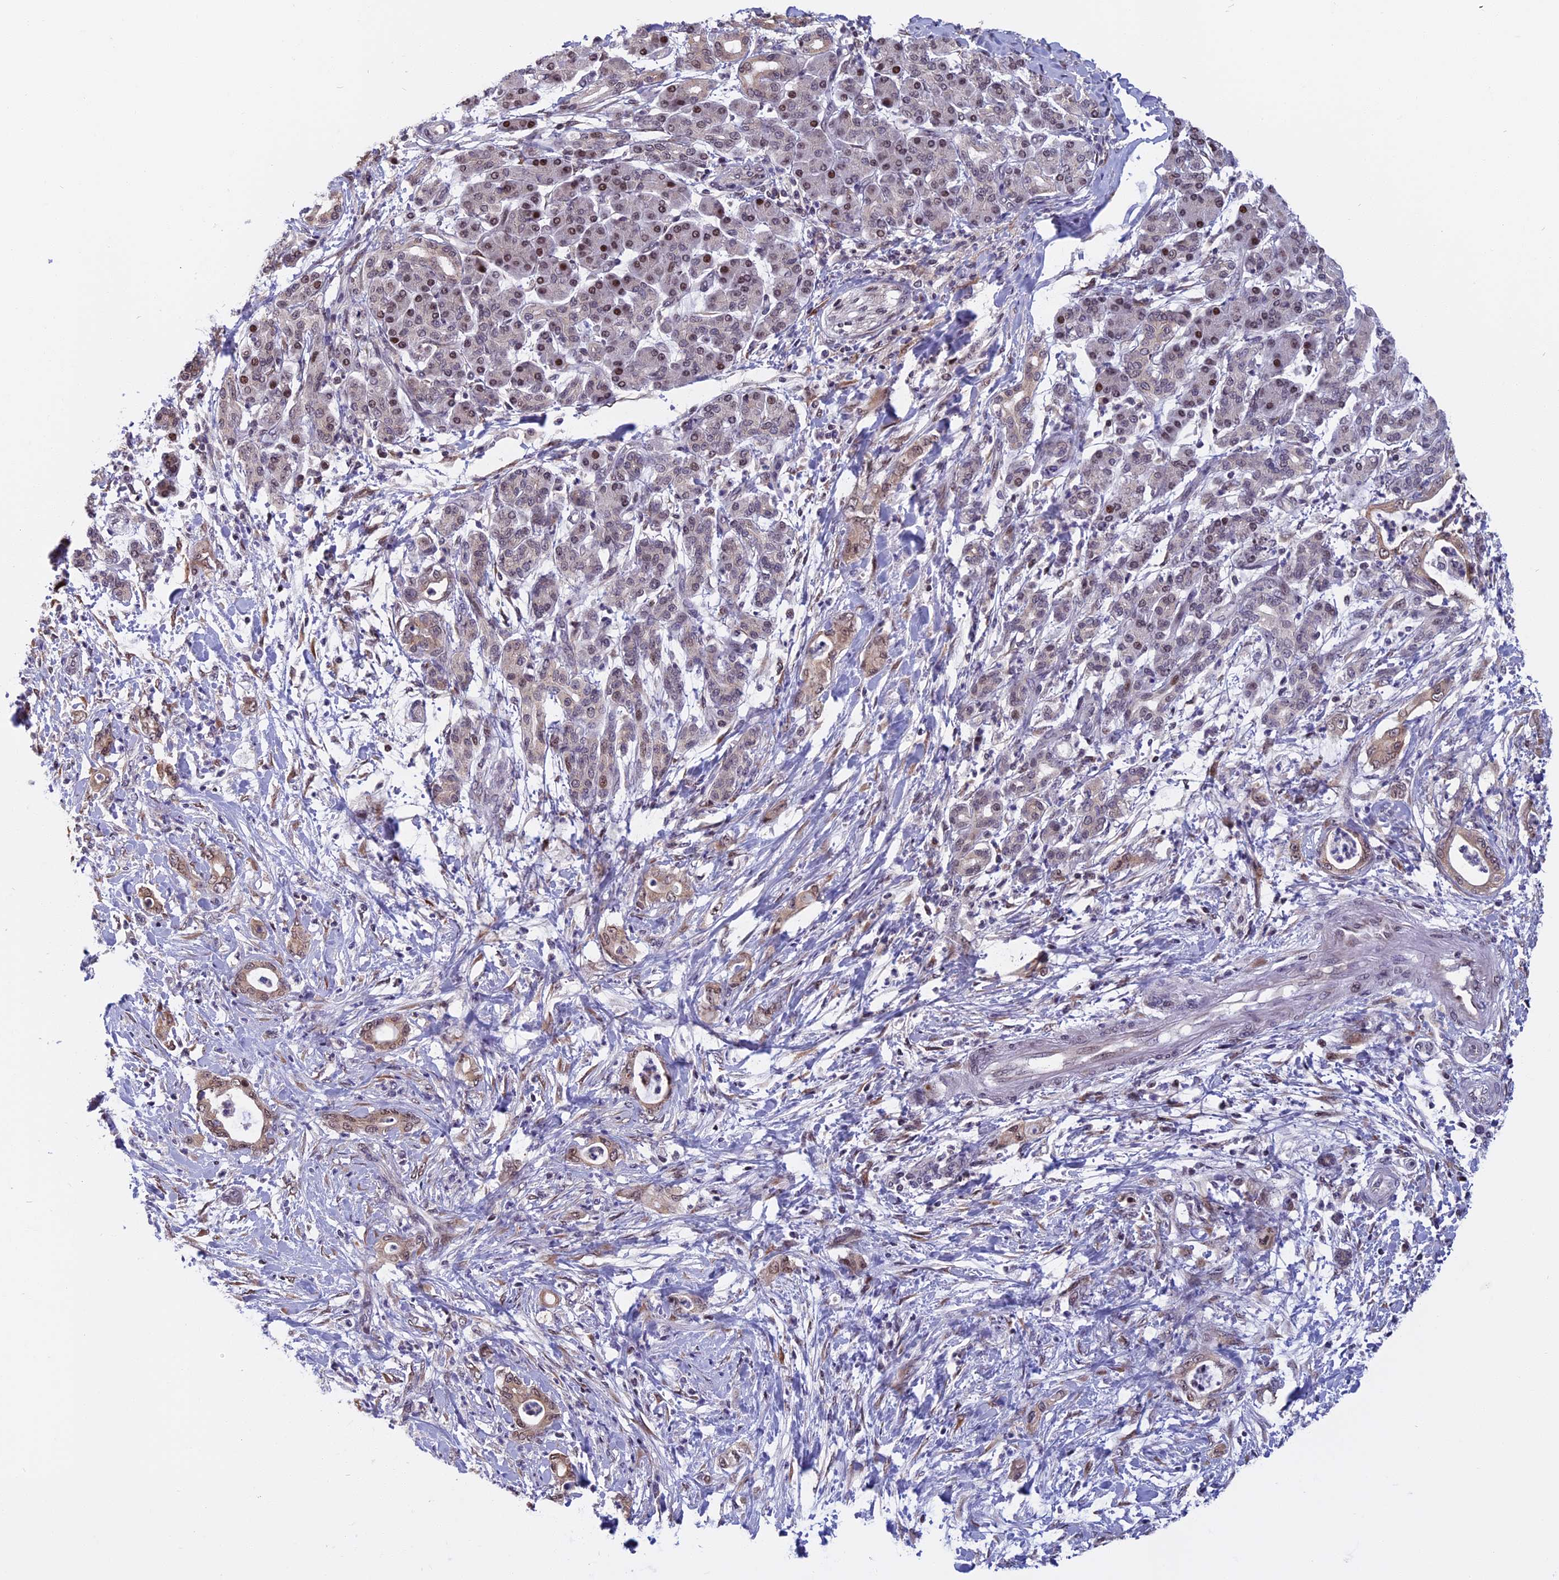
{"staining": {"intensity": "weak", "quantity": ">75%", "location": "cytoplasmic/membranous,nuclear"}, "tissue": "pancreatic cancer", "cell_type": "Tumor cells", "image_type": "cancer", "snomed": [{"axis": "morphology", "description": "Normal tissue, NOS"}, {"axis": "morphology", "description": "Adenocarcinoma, NOS"}, {"axis": "topography", "description": "Pancreas"}], "caption": "Human pancreatic cancer (adenocarcinoma) stained for a protein (brown) shows weak cytoplasmic/membranous and nuclear positive staining in approximately >75% of tumor cells.", "gene": "CCDC113", "patient": {"sex": "female", "age": 55}}